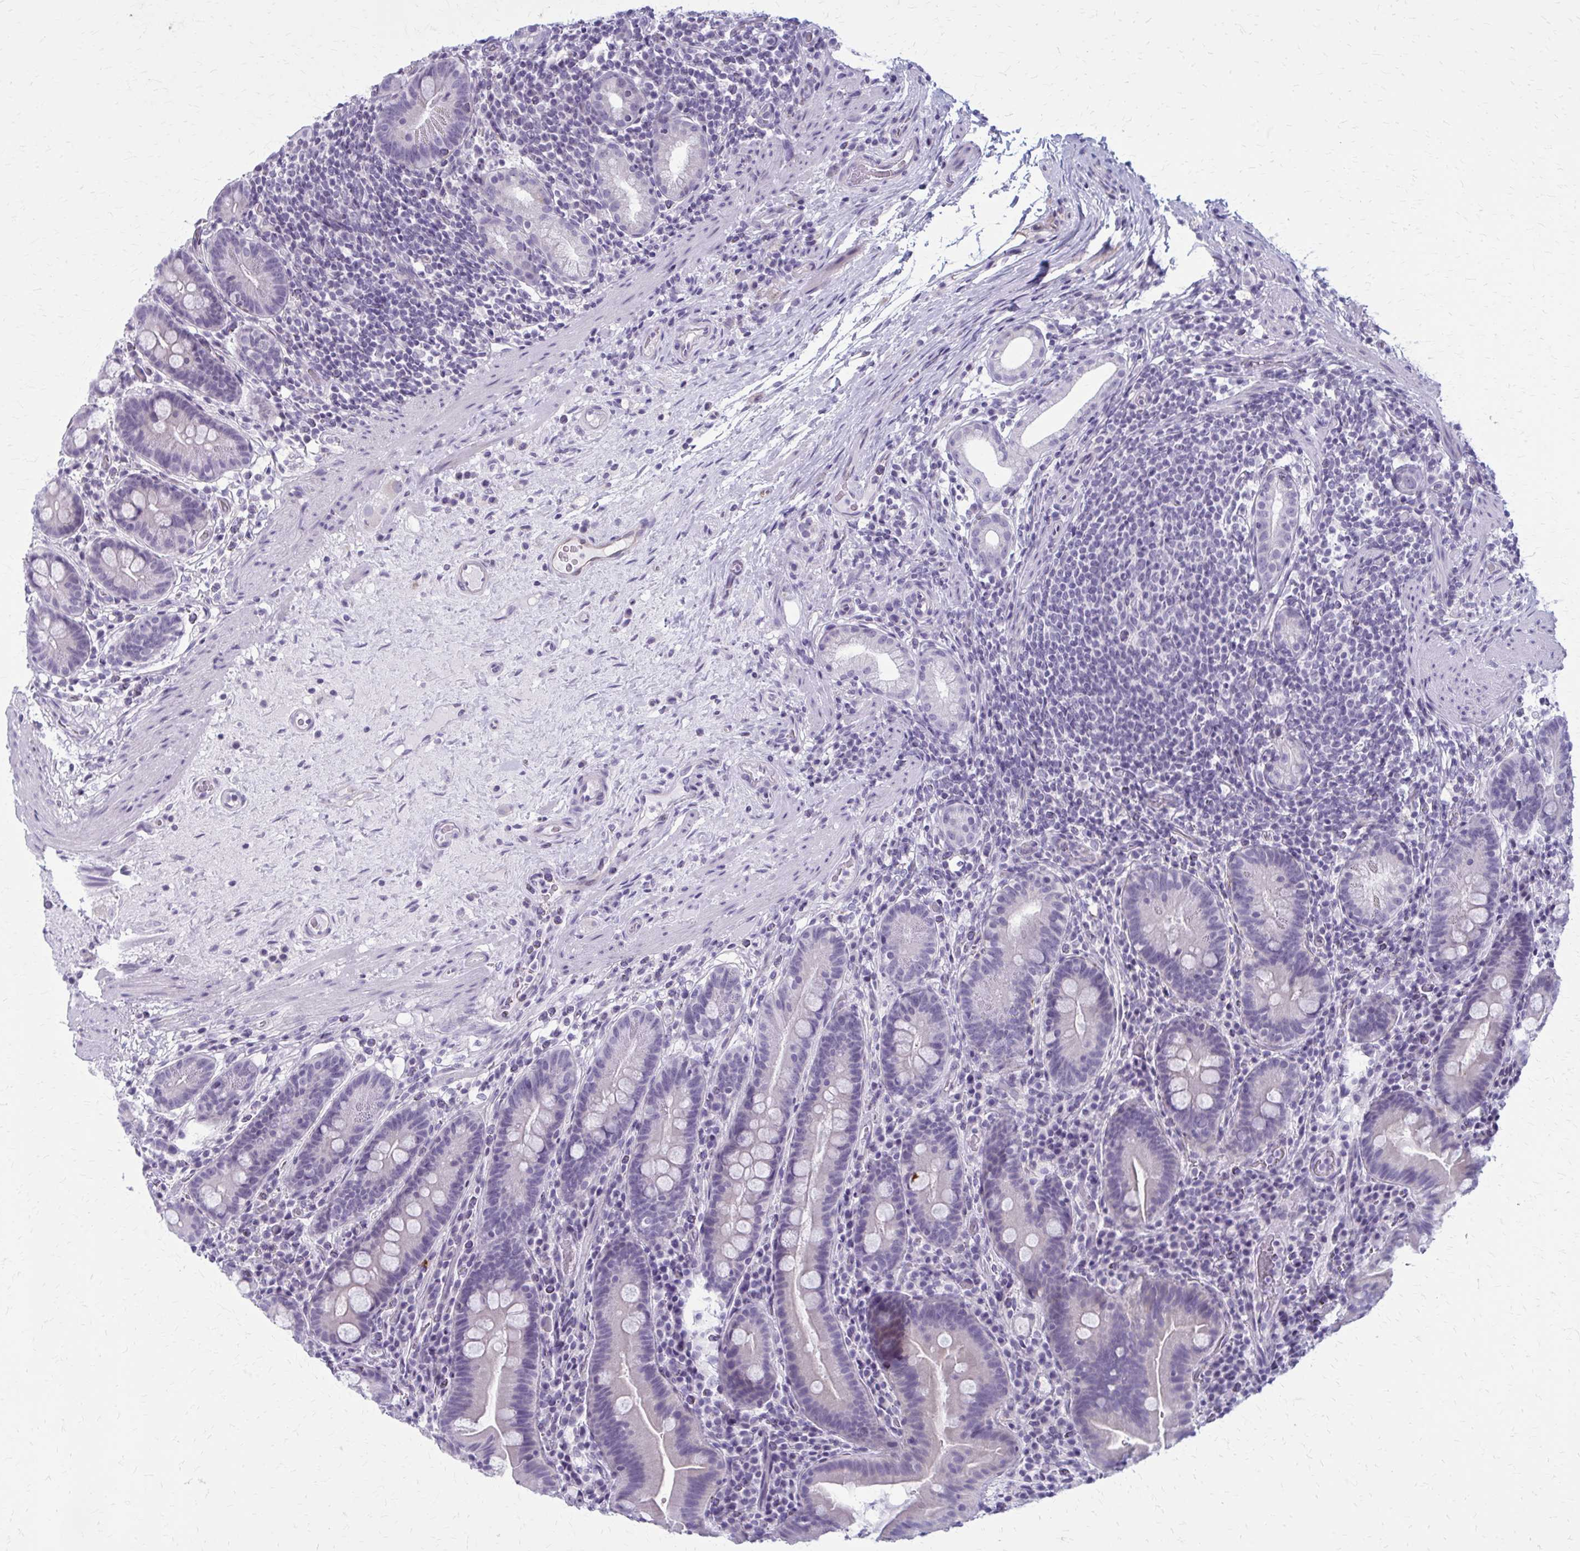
{"staining": {"intensity": "negative", "quantity": "none", "location": "none"}, "tissue": "small intestine", "cell_type": "Glandular cells", "image_type": "normal", "snomed": [{"axis": "morphology", "description": "Normal tissue, NOS"}, {"axis": "topography", "description": "Small intestine"}], "caption": "Immunohistochemistry micrograph of unremarkable small intestine: small intestine stained with DAB exhibits no significant protein expression in glandular cells. The staining is performed using DAB (3,3'-diaminobenzidine) brown chromogen with nuclei counter-stained in using hematoxylin.", "gene": "CASQ2", "patient": {"sex": "male", "age": 26}}